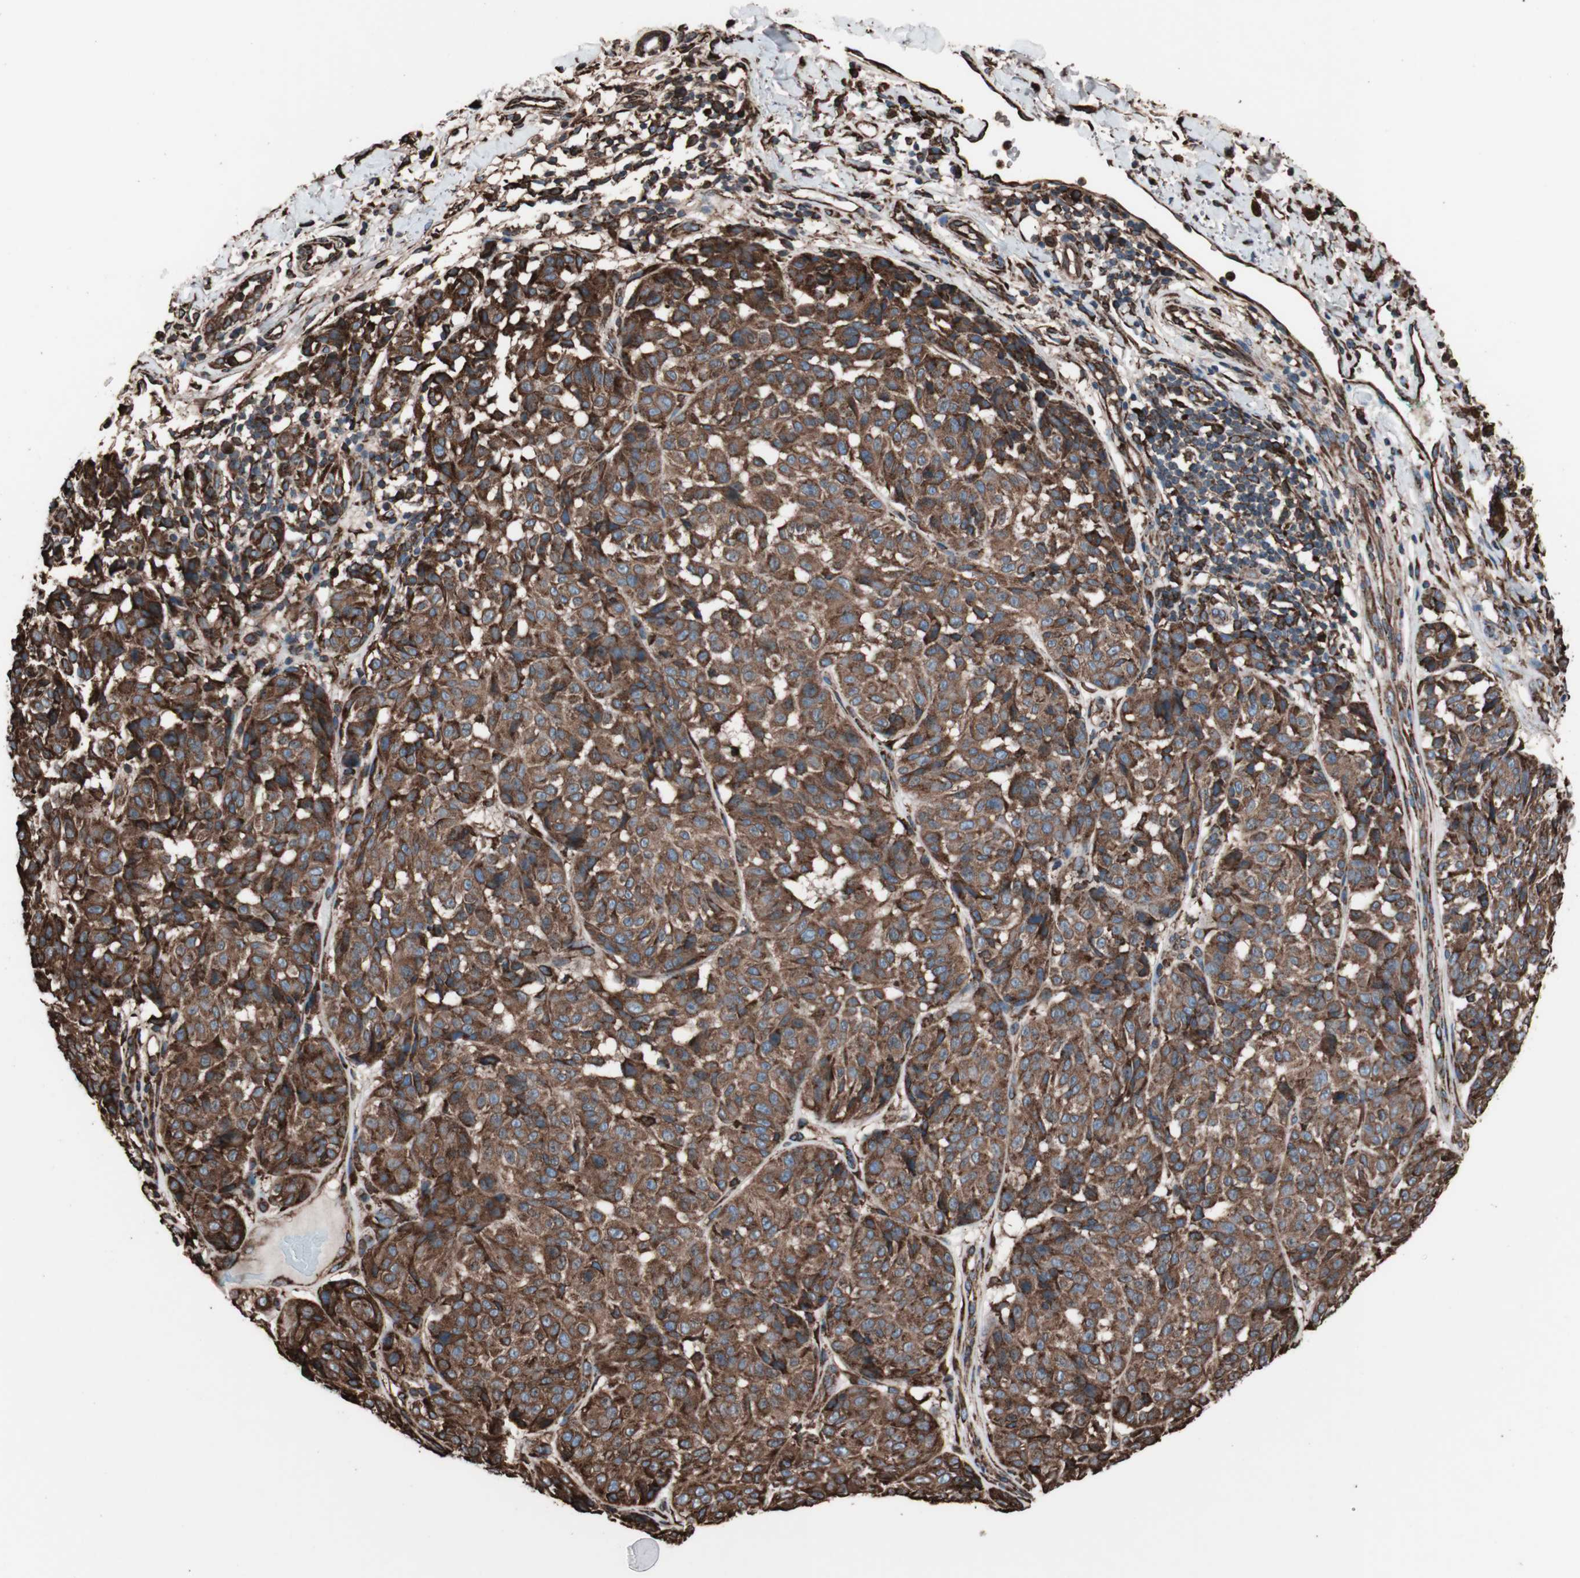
{"staining": {"intensity": "strong", "quantity": ">75%", "location": "cytoplasmic/membranous"}, "tissue": "melanoma", "cell_type": "Tumor cells", "image_type": "cancer", "snomed": [{"axis": "morphology", "description": "Malignant melanoma, NOS"}, {"axis": "topography", "description": "Skin"}], "caption": "Immunohistochemistry image of neoplastic tissue: human malignant melanoma stained using immunohistochemistry (IHC) demonstrates high levels of strong protein expression localized specifically in the cytoplasmic/membranous of tumor cells, appearing as a cytoplasmic/membranous brown color.", "gene": "HSP90B1", "patient": {"sex": "female", "age": 46}}